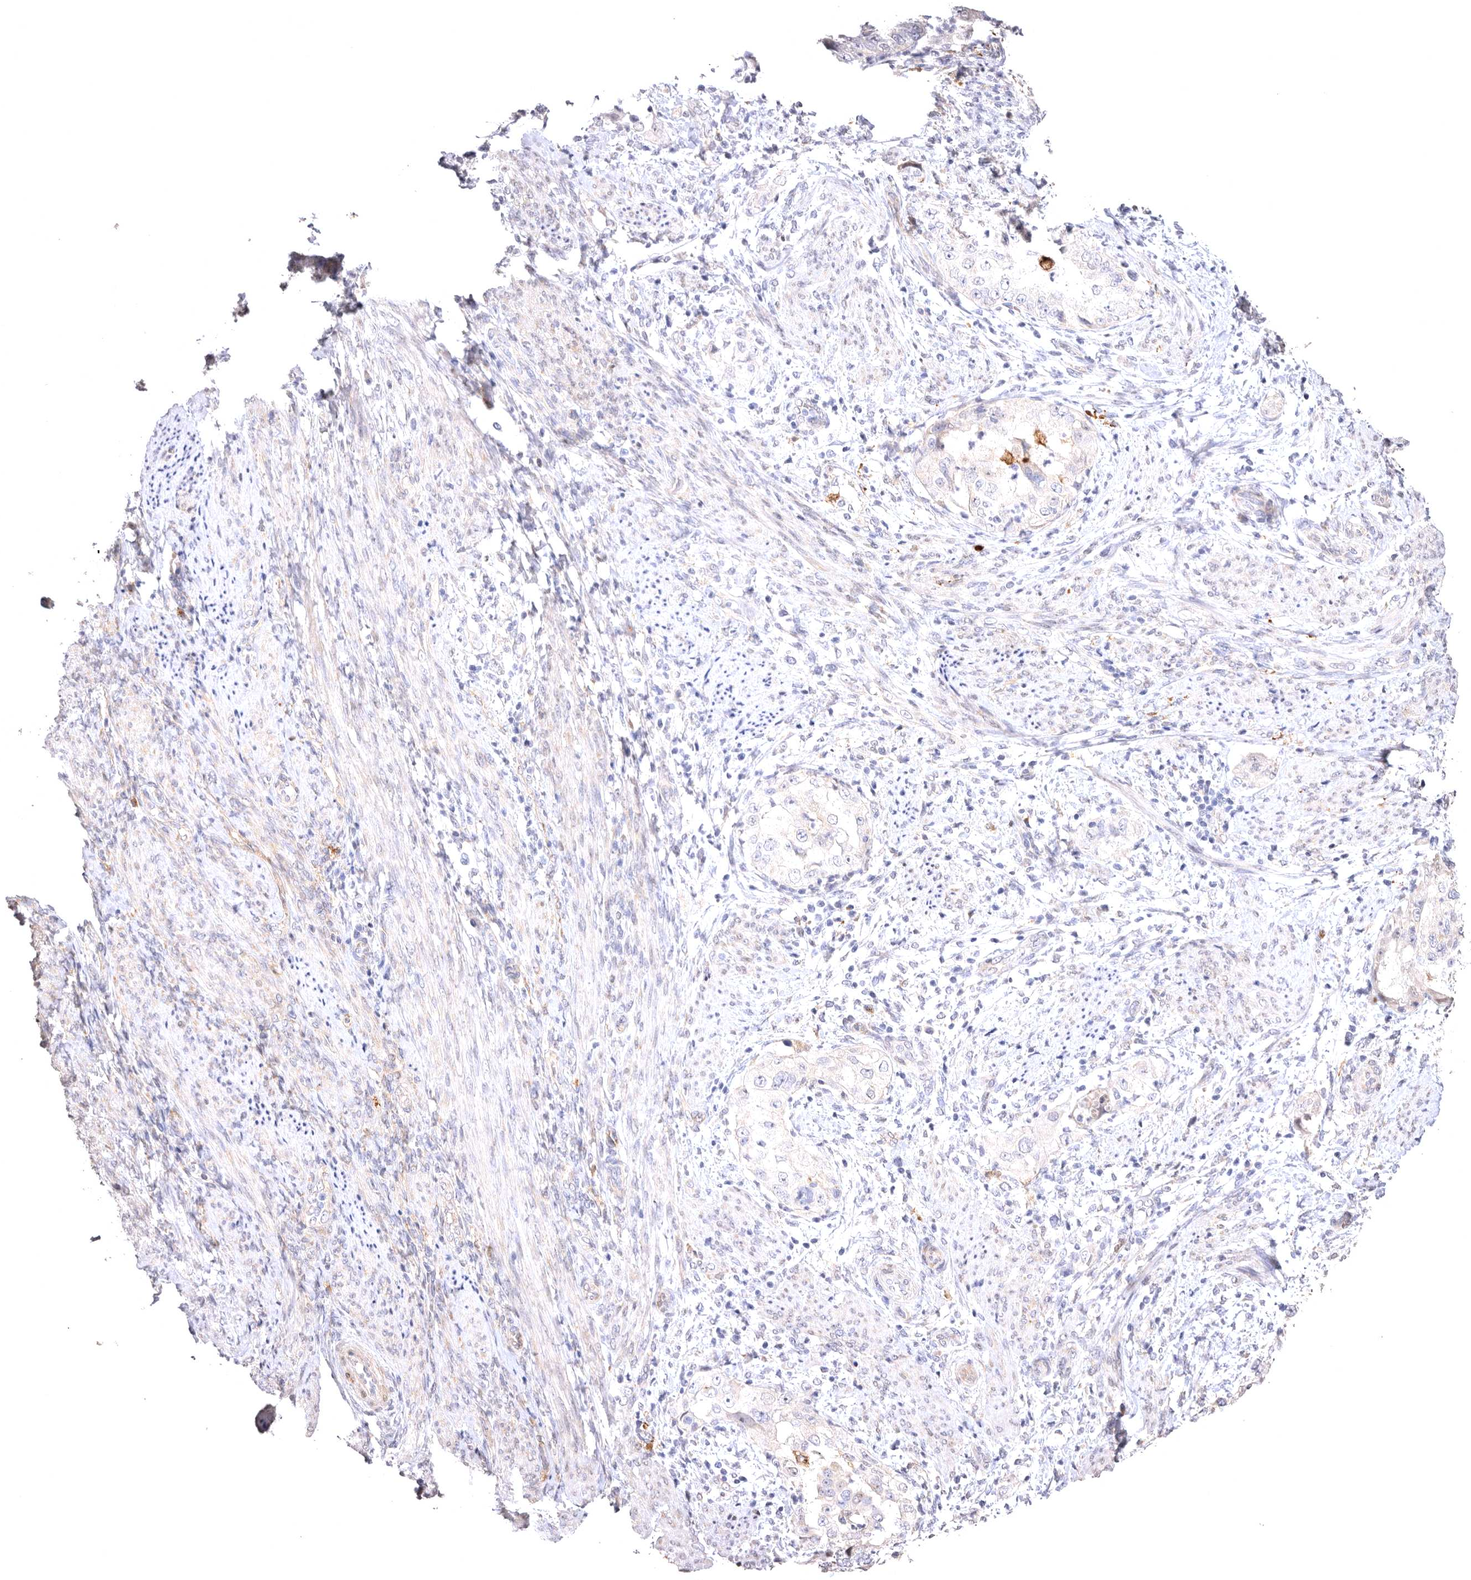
{"staining": {"intensity": "weak", "quantity": "<25%", "location": "cytoplasmic/membranous"}, "tissue": "endometrial cancer", "cell_type": "Tumor cells", "image_type": "cancer", "snomed": [{"axis": "morphology", "description": "Adenocarcinoma, NOS"}, {"axis": "topography", "description": "Endometrium"}], "caption": "Immunohistochemistry histopathology image of endometrial cancer stained for a protein (brown), which shows no expression in tumor cells.", "gene": "VPS45", "patient": {"sex": "female", "age": 85}}